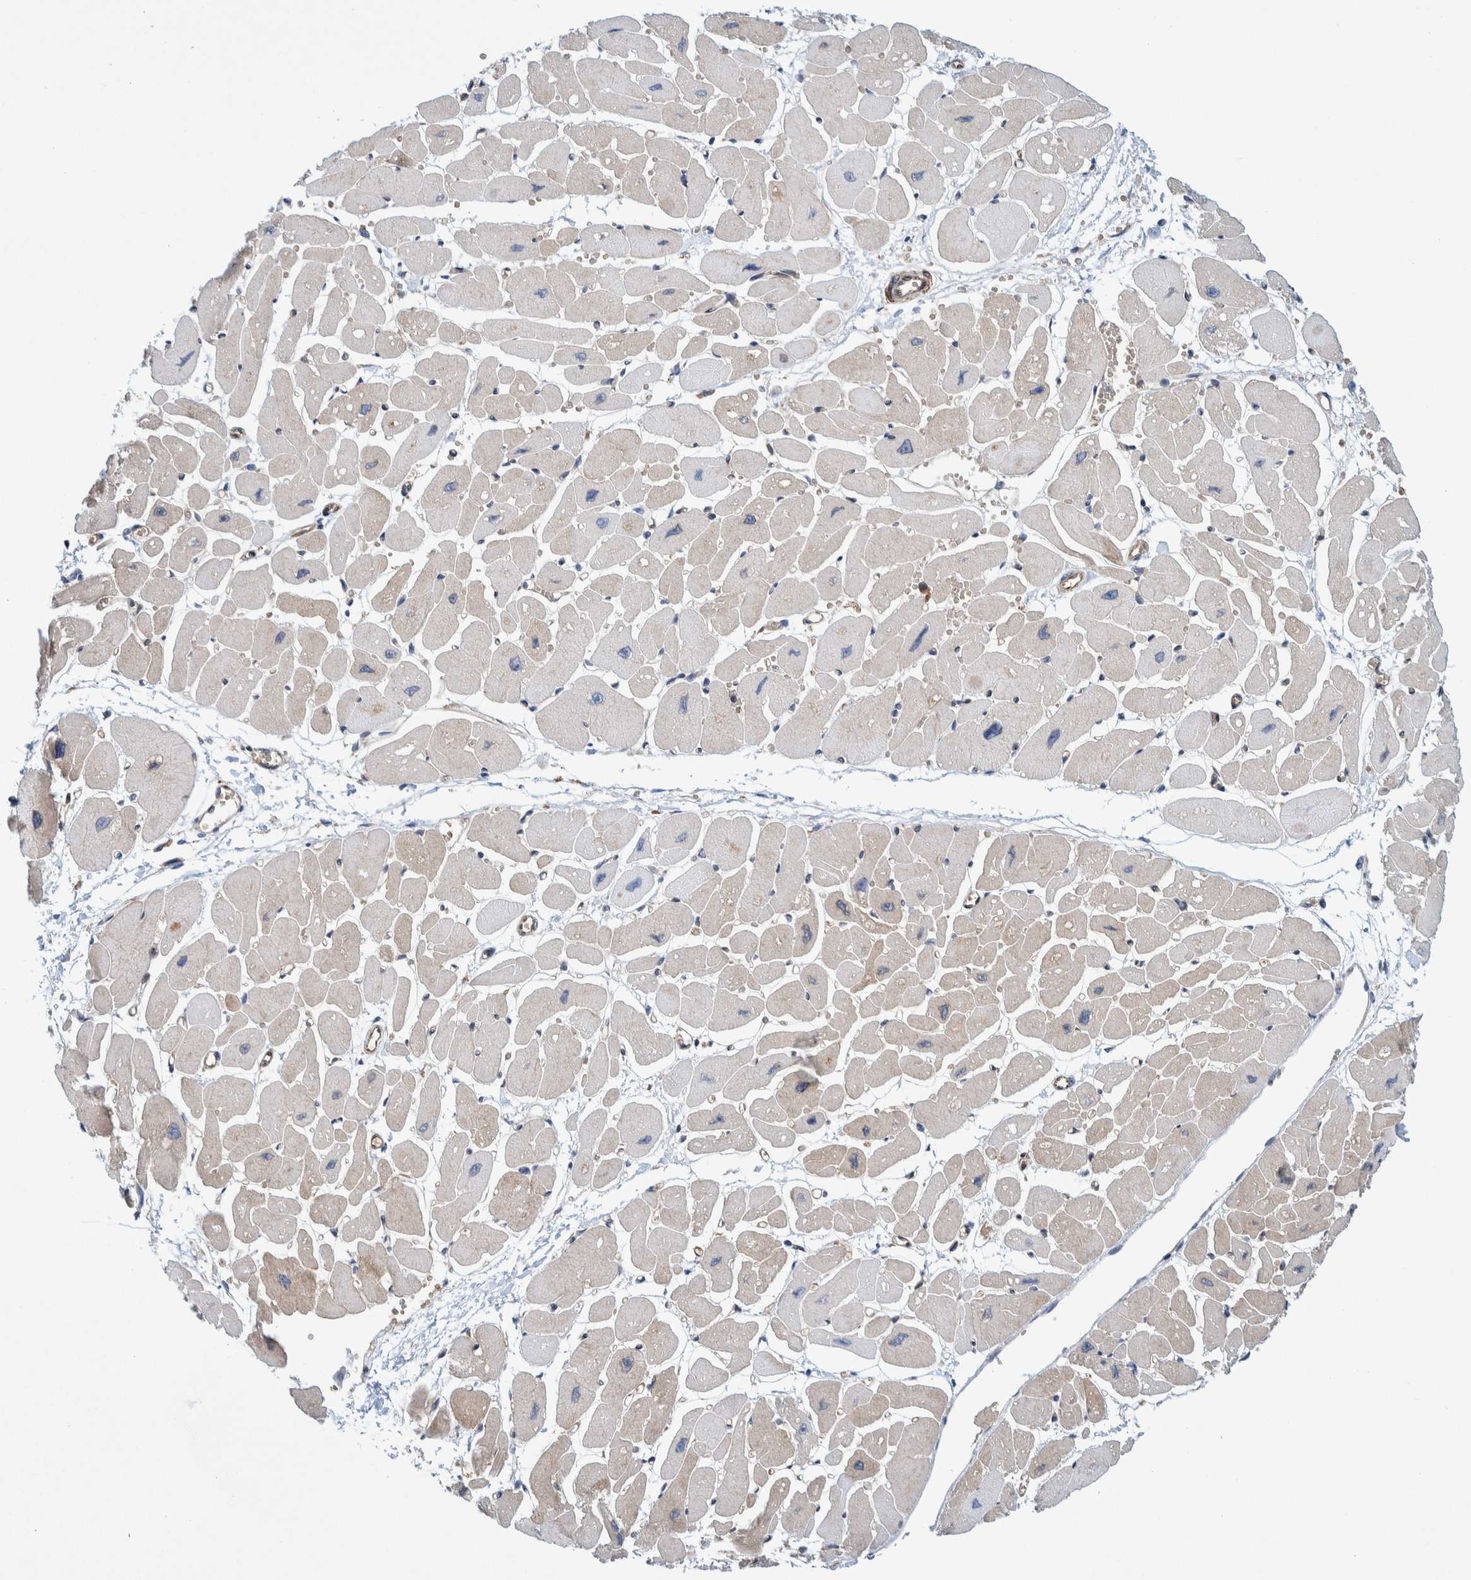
{"staining": {"intensity": "moderate", "quantity": ">75%", "location": "cytoplasmic/membranous"}, "tissue": "heart muscle", "cell_type": "Cardiomyocytes", "image_type": "normal", "snomed": [{"axis": "morphology", "description": "Normal tissue, NOS"}, {"axis": "topography", "description": "Heart"}], "caption": "This image exhibits immunohistochemistry staining of unremarkable human heart muscle, with medium moderate cytoplasmic/membranous expression in approximately >75% of cardiomyocytes.", "gene": "THEM6", "patient": {"sex": "female", "age": 54}}